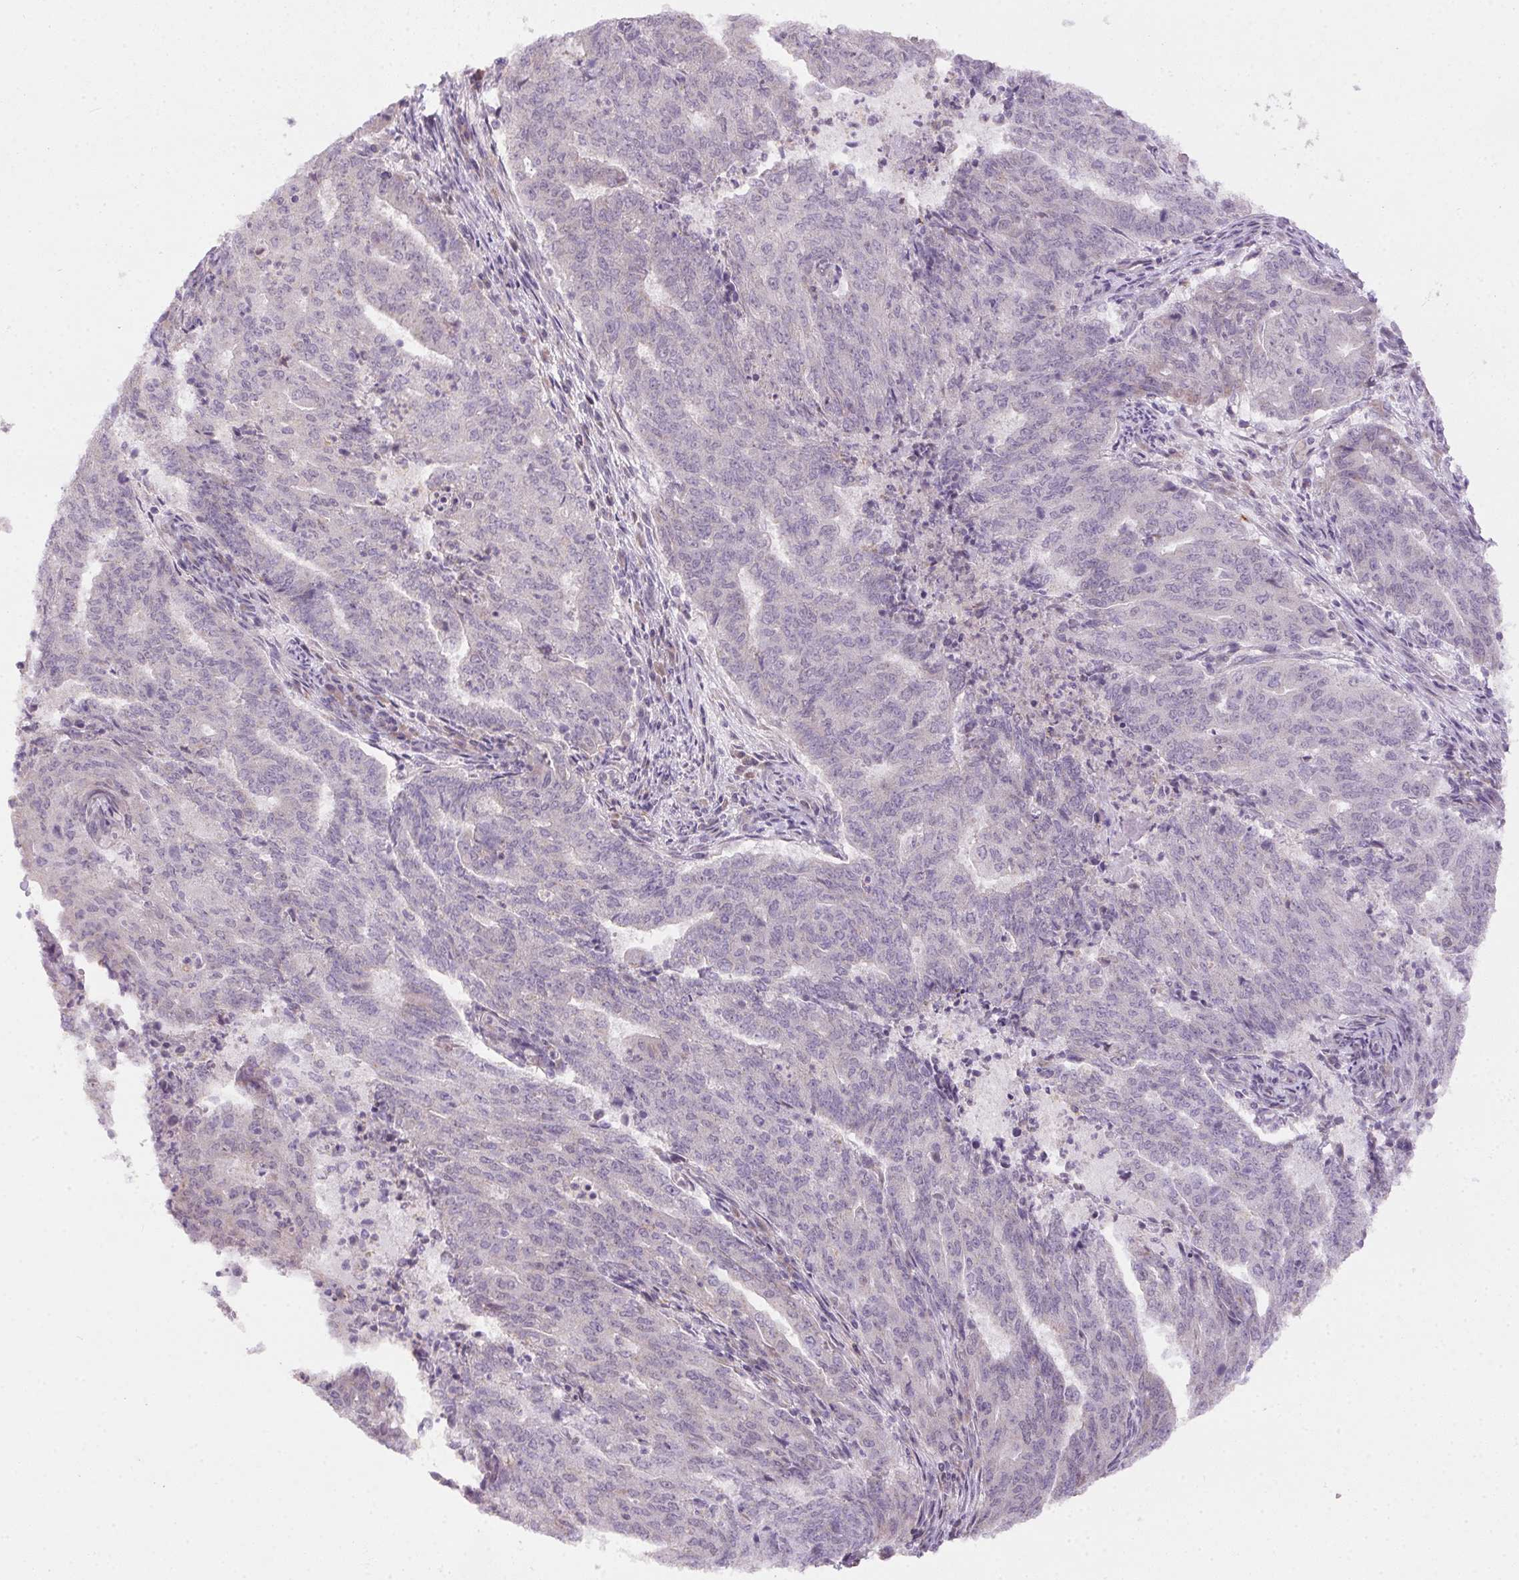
{"staining": {"intensity": "negative", "quantity": "none", "location": "none"}, "tissue": "endometrial cancer", "cell_type": "Tumor cells", "image_type": "cancer", "snomed": [{"axis": "morphology", "description": "Adenocarcinoma, NOS"}, {"axis": "topography", "description": "Endometrium"}], "caption": "The immunohistochemistry (IHC) histopathology image has no significant positivity in tumor cells of adenocarcinoma (endometrial) tissue.", "gene": "SPACA9", "patient": {"sex": "female", "age": 82}}